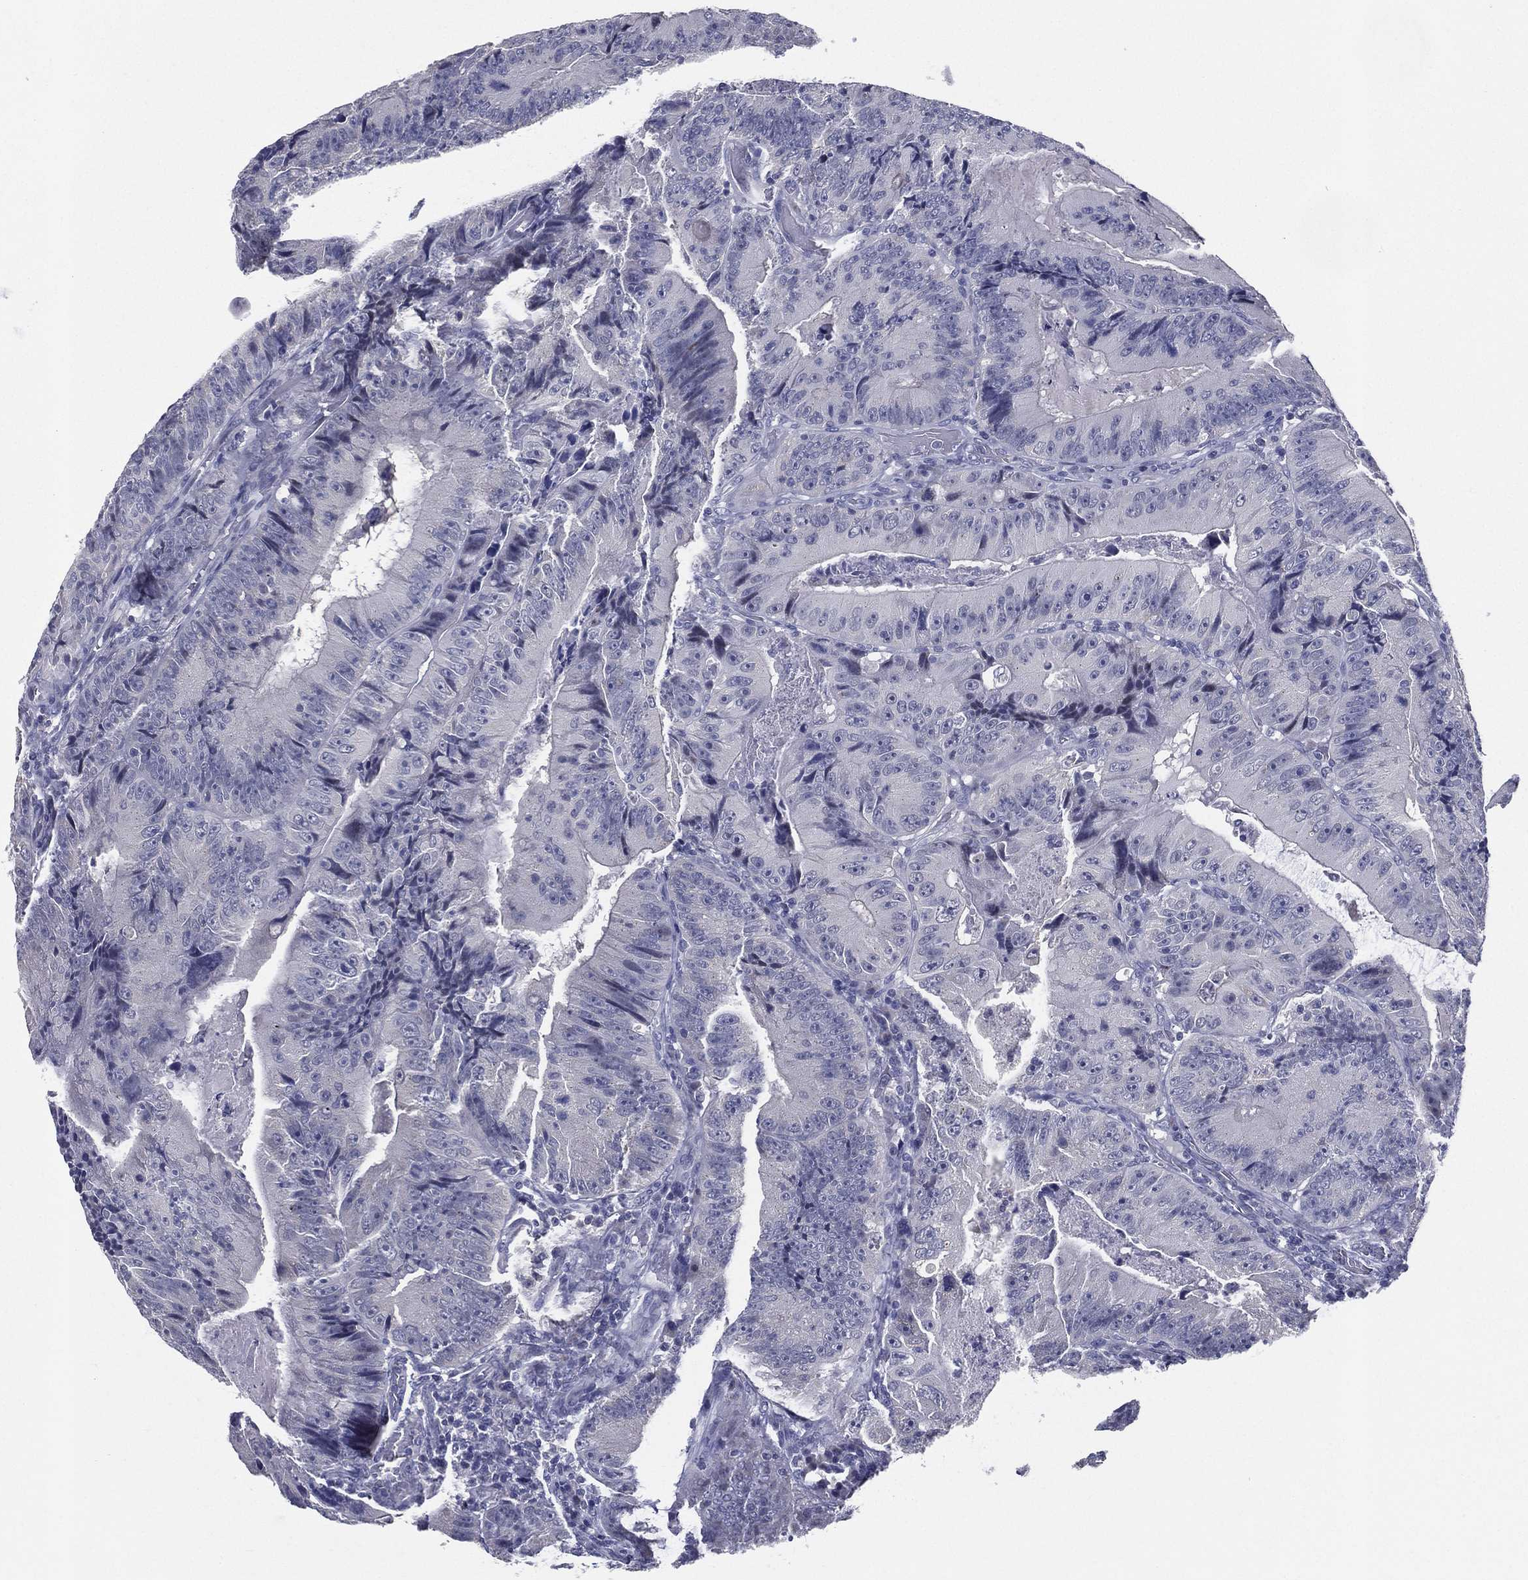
{"staining": {"intensity": "negative", "quantity": "none", "location": "none"}, "tissue": "colorectal cancer", "cell_type": "Tumor cells", "image_type": "cancer", "snomed": [{"axis": "morphology", "description": "Adenocarcinoma, NOS"}, {"axis": "topography", "description": "Colon"}], "caption": "Tumor cells show no significant staining in colorectal cancer (adenocarcinoma).", "gene": "SLC13A4", "patient": {"sex": "female", "age": 86}}